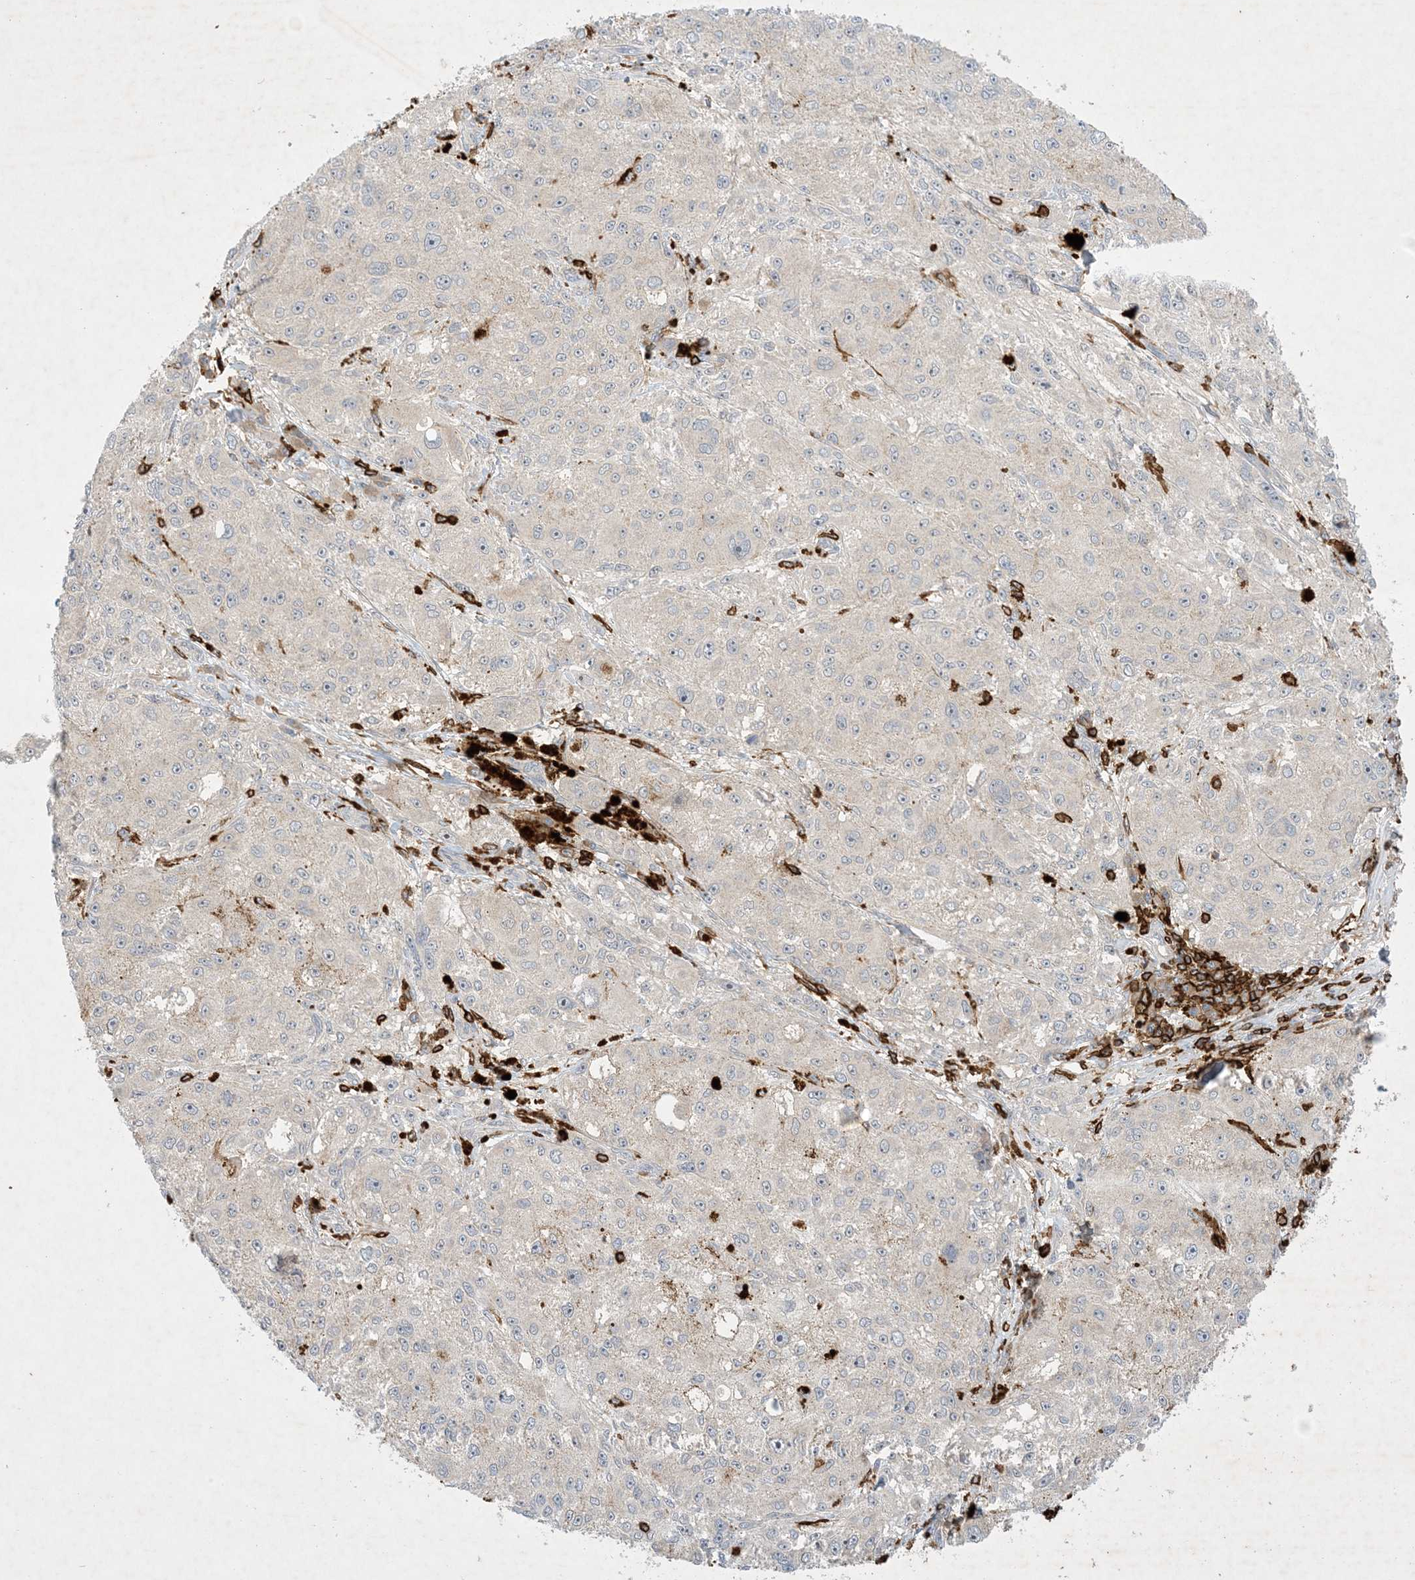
{"staining": {"intensity": "negative", "quantity": "none", "location": "none"}, "tissue": "melanoma", "cell_type": "Tumor cells", "image_type": "cancer", "snomed": [{"axis": "morphology", "description": "Necrosis, NOS"}, {"axis": "morphology", "description": "Malignant melanoma, NOS"}, {"axis": "topography", "description": "Skin"}], "caption": "High power microscopy histopathology image of an immunohistochemistry (IHC) image of malignant melanoma, revealing no significant expression in tumor cells.", "gene": "AK9", "patient": {"sex": "female", "age": 87}}